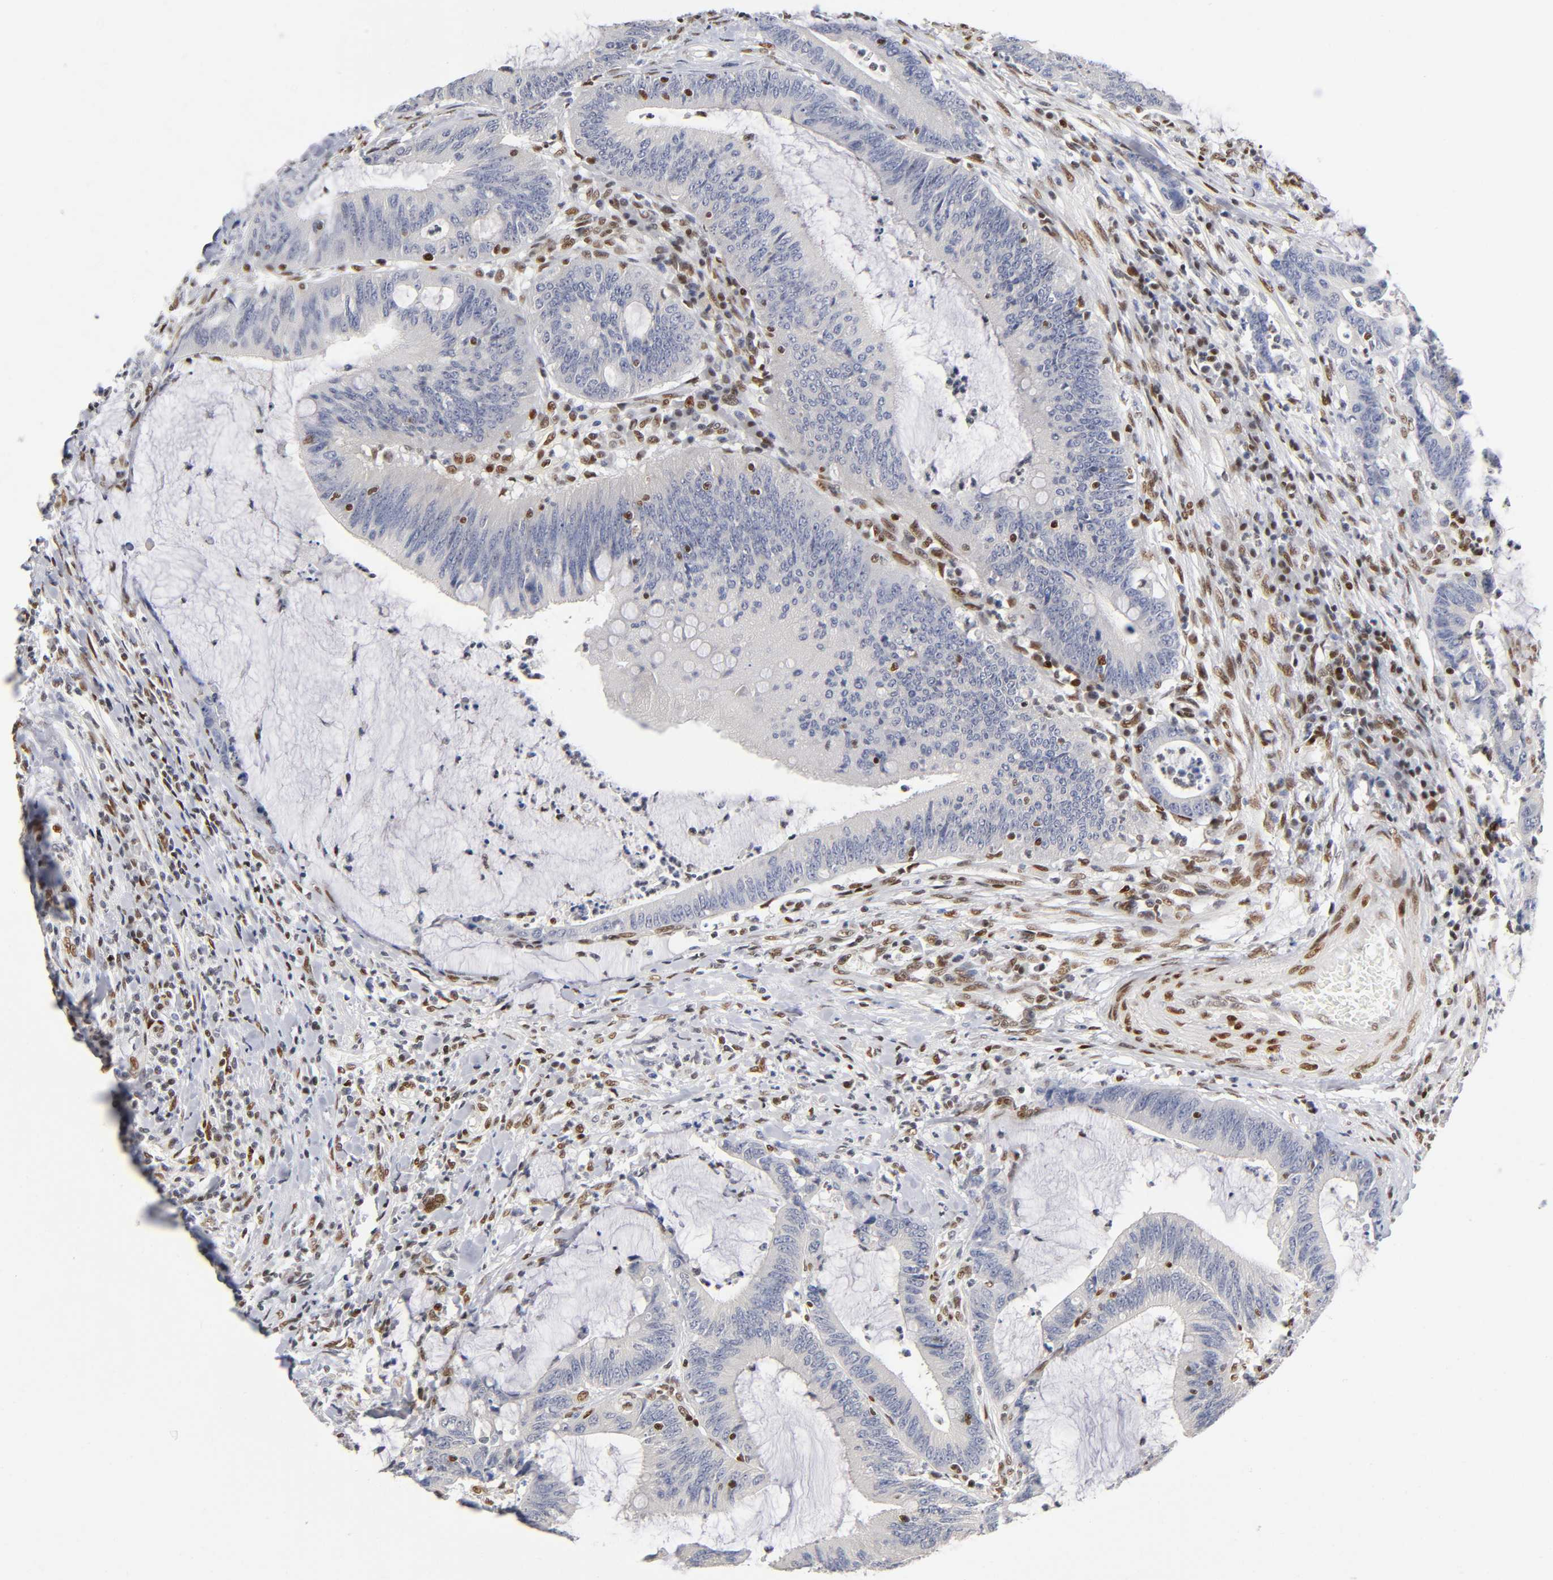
{"staining": {"intensity": "negative", "quantity": "none", "location": "none"}, "tissue": "colorectal cancer", "cell_type": "Tumor cells", "image_type": "cancer", "snomed": [{"axis": "morphology", "description": "Adenocarcinoma, NOS"}, {"axis": "topography", "description": "Rectum"}], "caption": "Immunohistochemical staining of colorectal cancer (adenocarcinoma) shows no significant staining in tumor cells.", "gene": "NR3C1", "patient": {"sex": "female", "age": 66}}